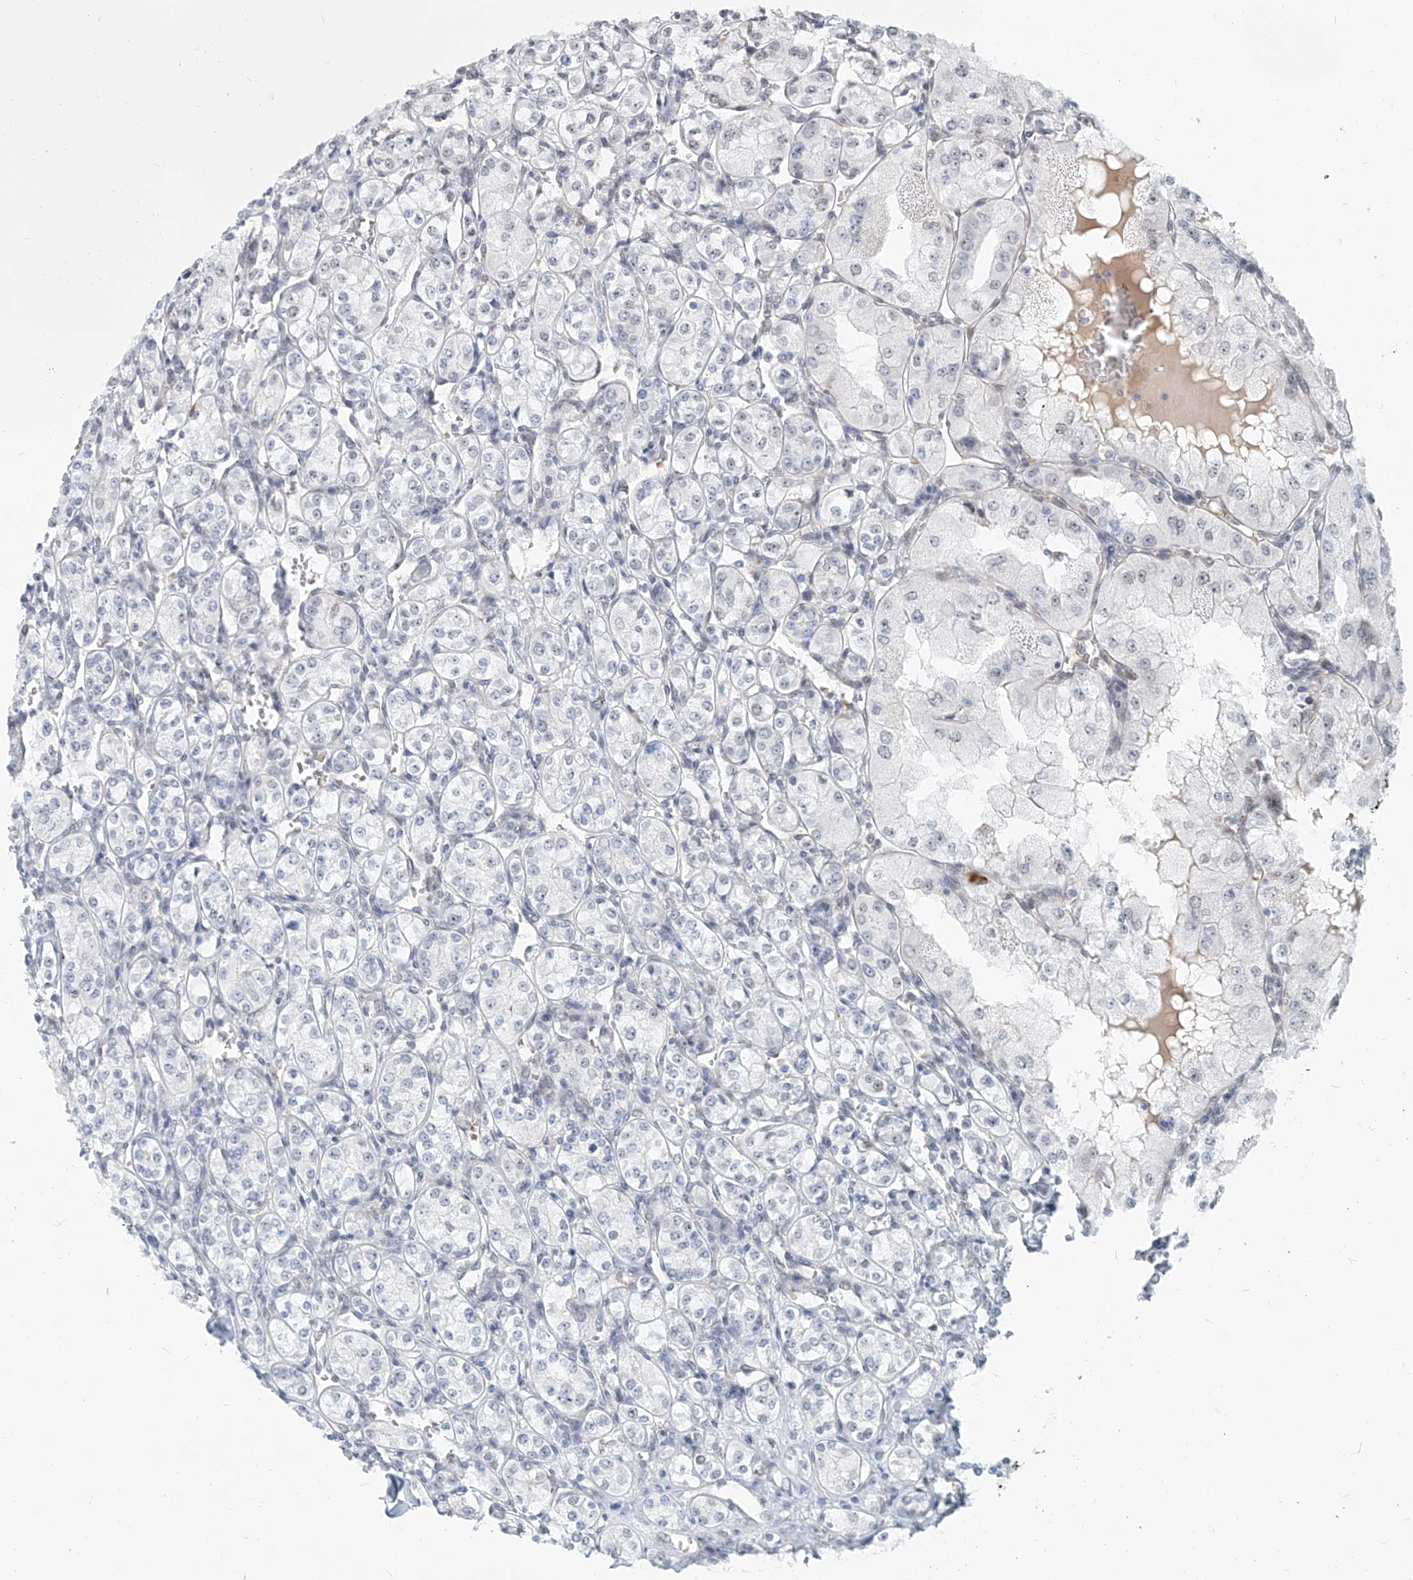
{"staining": {"intensity": "negative", "quantity": "none", "location": "none"}, "tissue": "renal cancer", "cell_type": "Tumor cells", "image_type": "cancer", "snomed": [{"axis": "morphology", "description": "Adenocarcinoma, NOS"}, {"axis": "topography", "description": "Kidney"}], "caption": "IHC of human renal cancer (adenocarcinoma) exhibits no positivity in tumor cells.", "gene": "SASH1", "patient": {"sex": "male", "age": 77}}